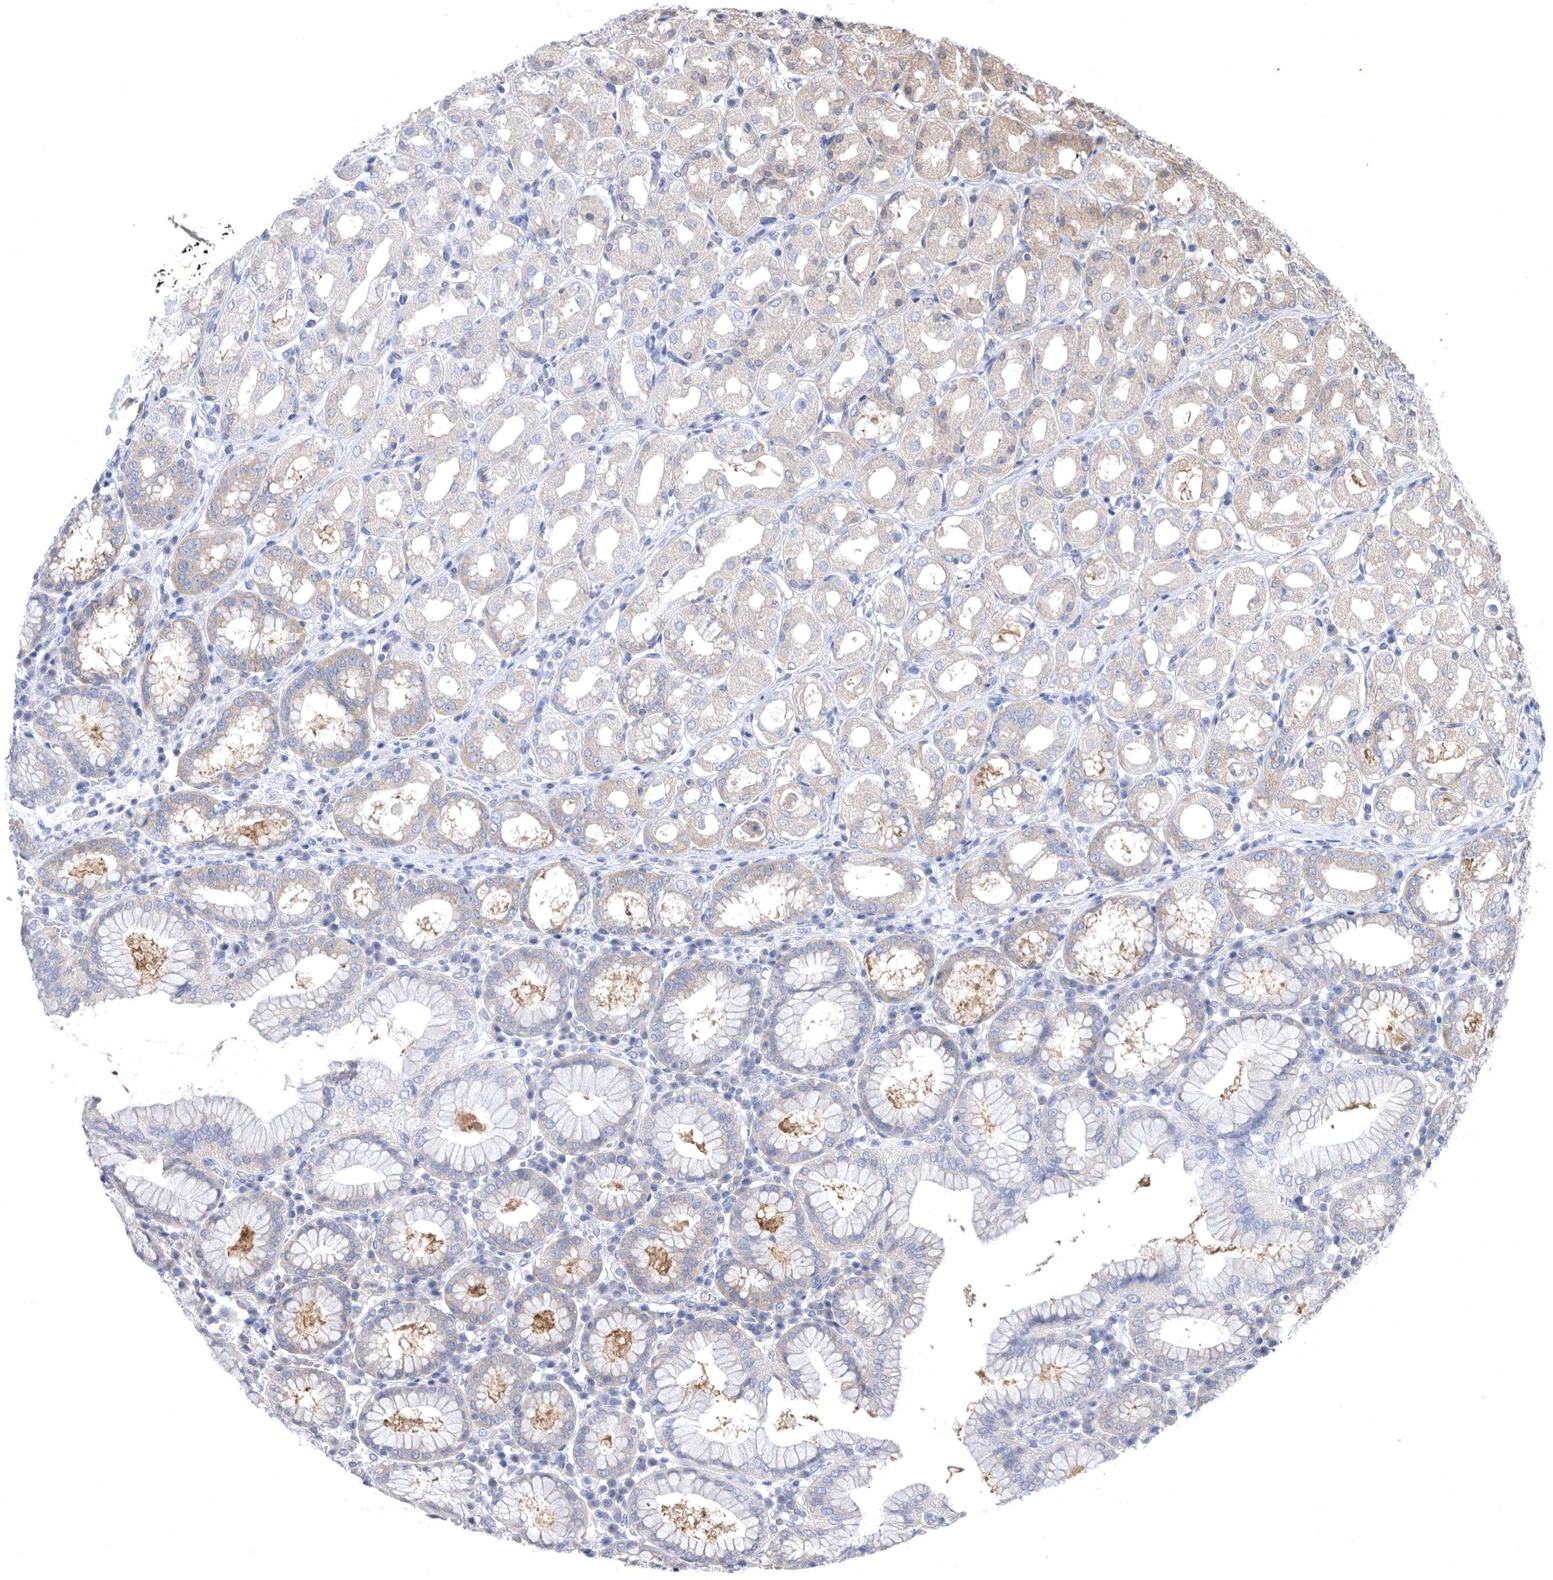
{"staining": {"intensity": "negative", "quantity": "none", "location": "none"}, "tissue": "stomach", "cell_type": "Glandular cells", "image_type": "normal", "snomed": [{"axis": "morphology", "description": "Normal tissue, NOS"}, {"axis": "topography", "description": "Stomach"}, {"axis": "topography", "description": "Stomach, lower"}], "caption": "The histopathology image displays no staining of glandular cells in normal stomach.", "gene": "CCT4", "patient": {"sex": "female", "age": 56}}